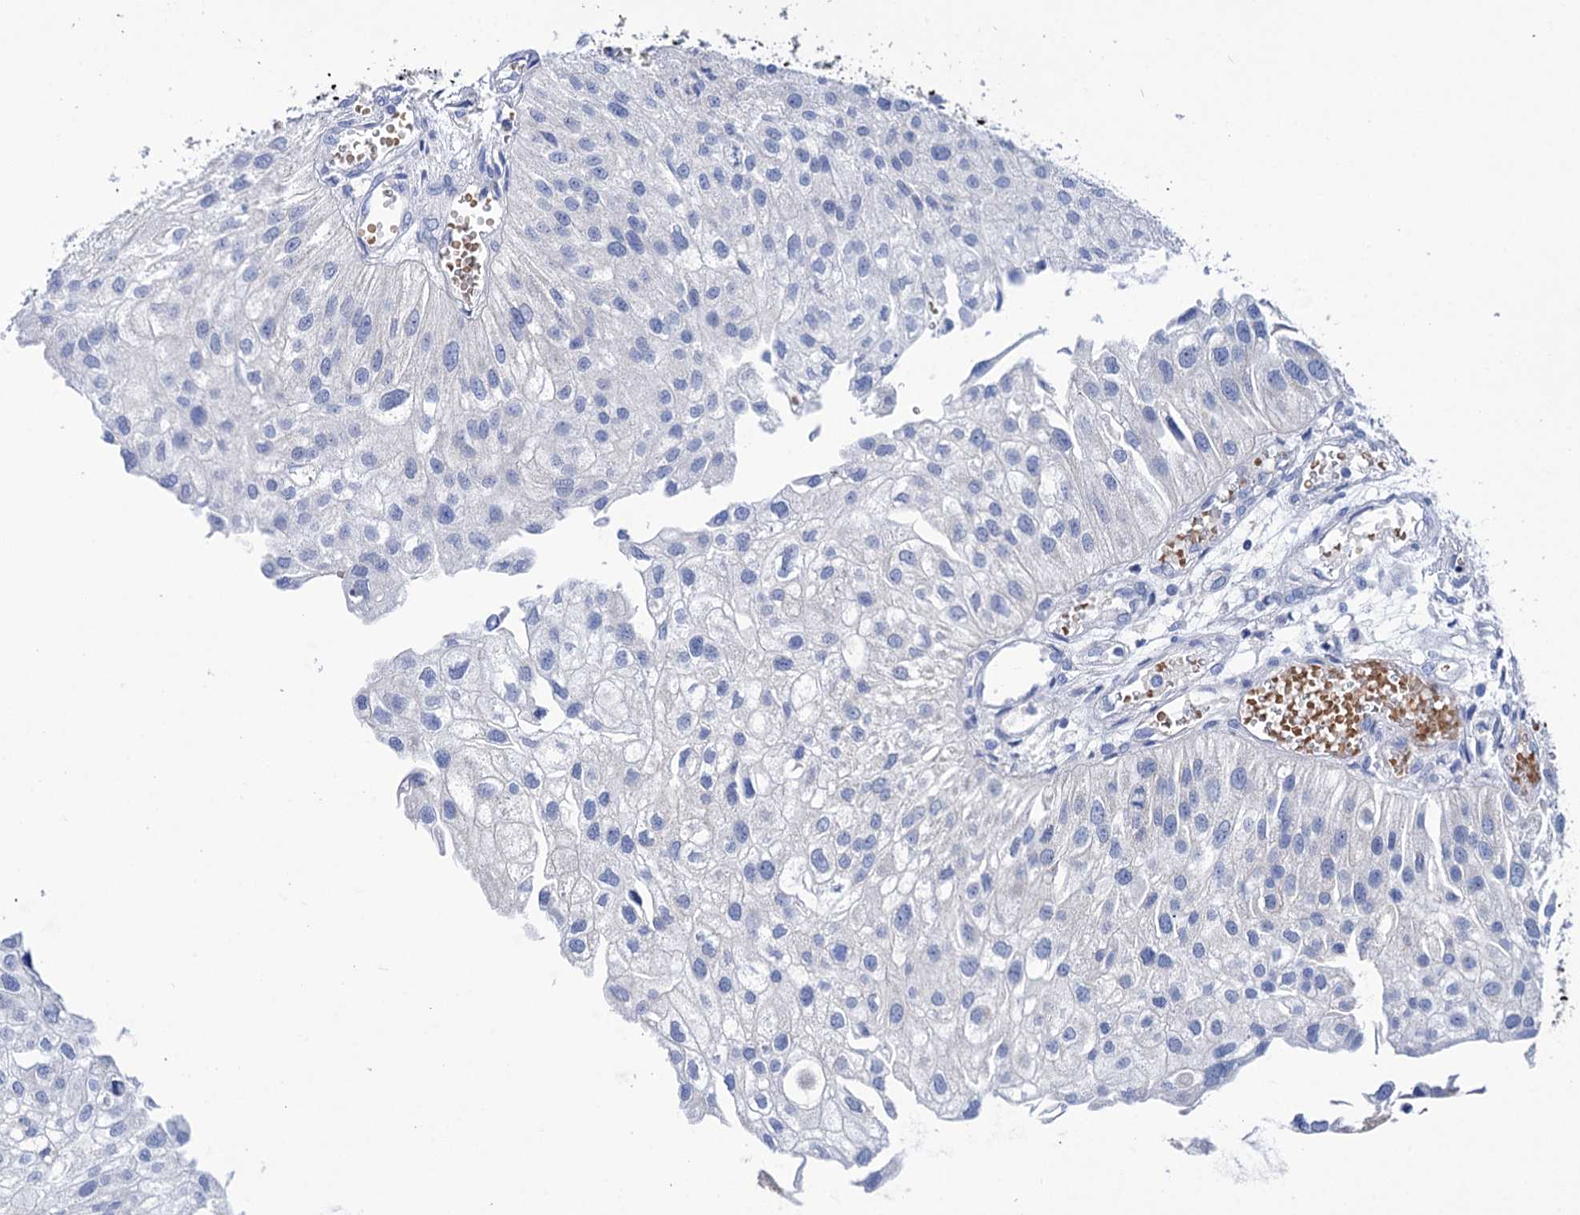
{"staining": {"intensity": "negative", "quantity": "none", "location": "none"}, "tissue": "urothelial cancer", "cell_type": "Tumor cells", "image_type": "cancer", "snomed": [{"axis": "morphology", "description": "Urothelial carcinoma, Low grade"}, {"axis": "topography", "description": "Urinary bladder"}], "caption": "This is an immunohistochemistry (IHC) histopathology image of urothelial carcinoma (low-grade). There is no staining in tumor cells.", "gene": "YARS2", "patient": {"sex": "female", "age": 89}}